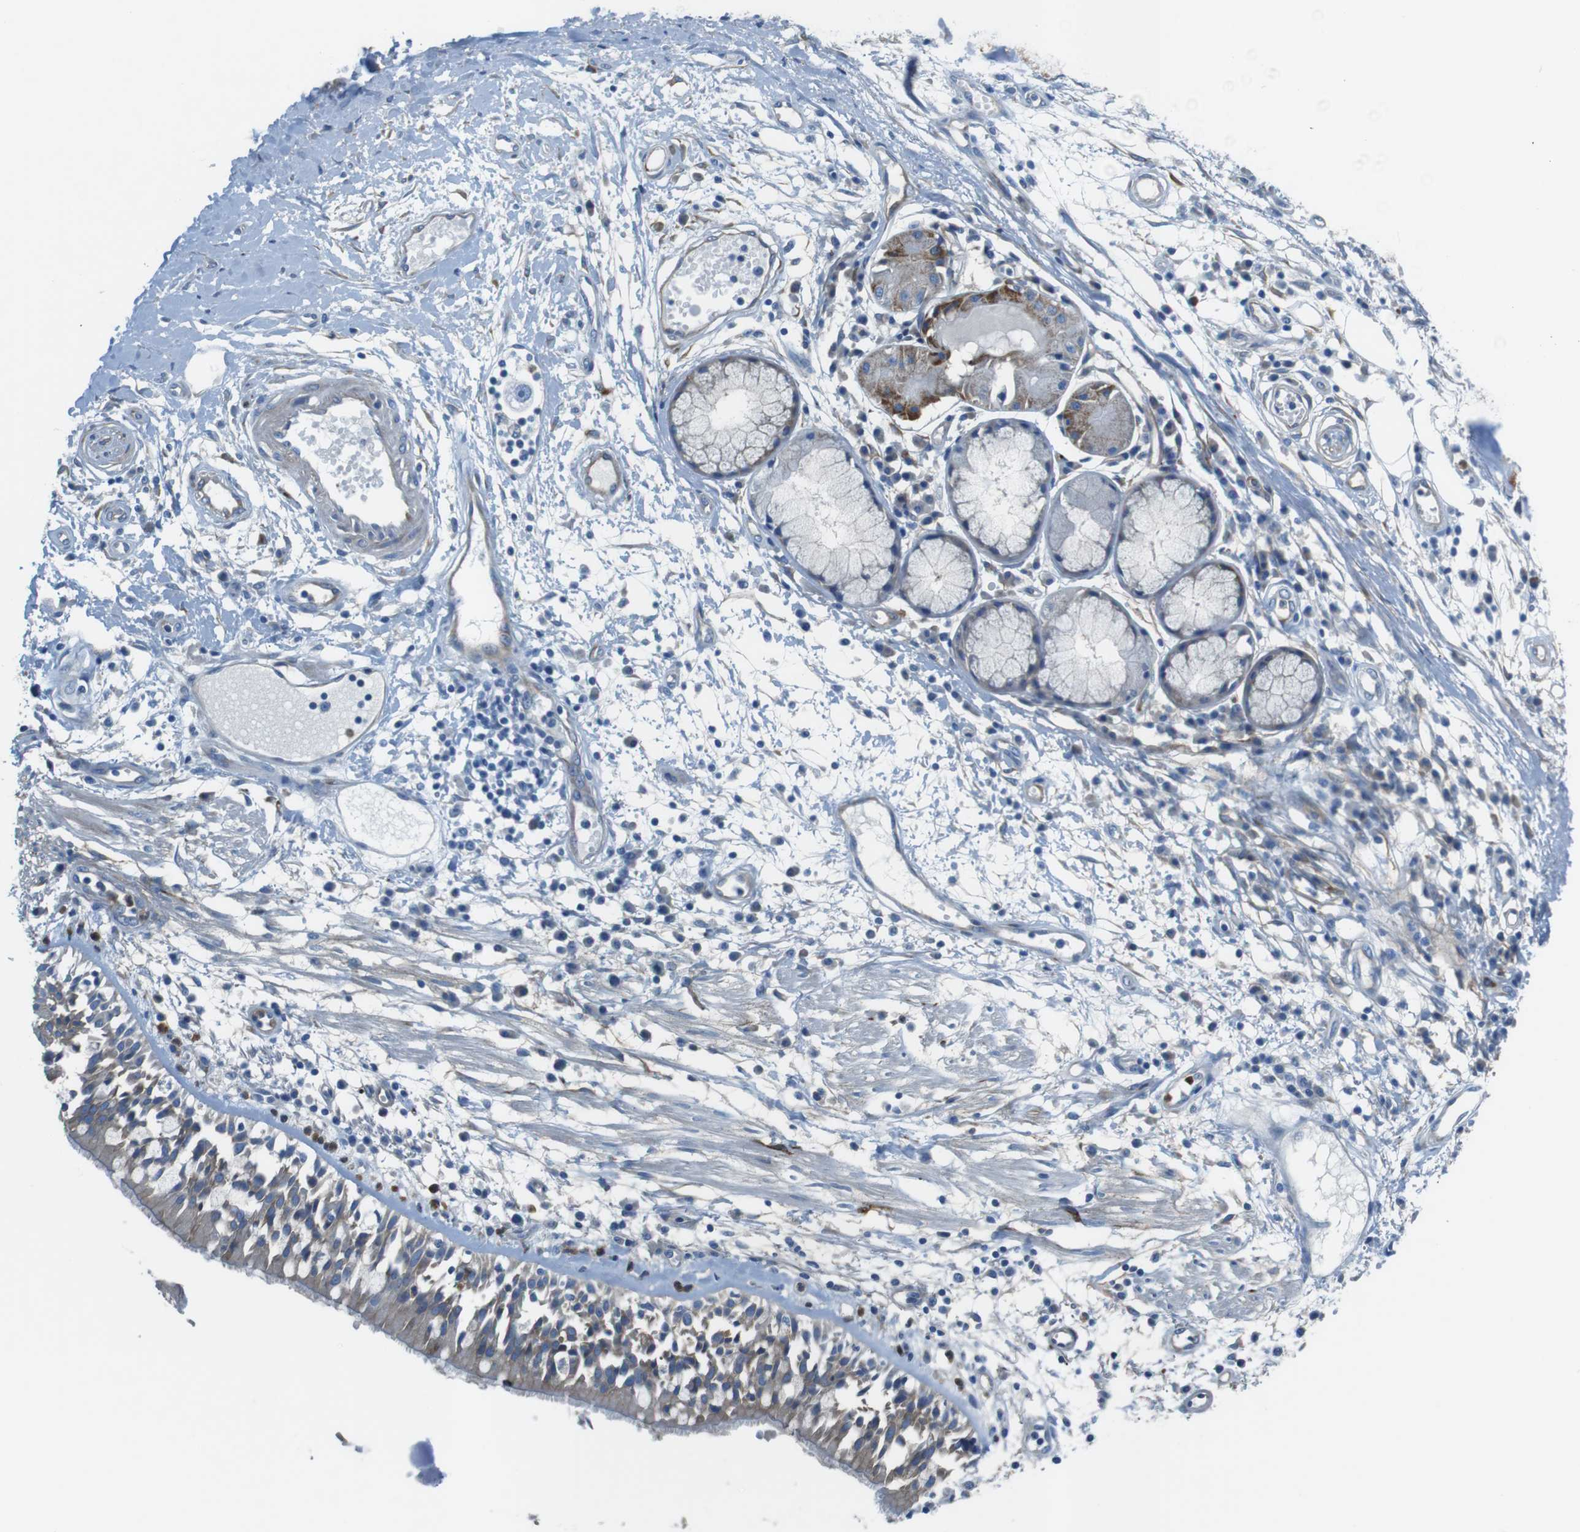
{"staining": {"intensity": "negative", "quantity": "none", "location": "none"}, "tissue": "adipose tissue", "cell_type": "Adipocytes", "image_type": "normal", "snomed": [{"axis": "morphology", "description": "Normal tissue, NOS"}, {"axis": "morphology", "description": "Adenocarcinoma, NOS"}, {"axis": "topography", "description": "Cartilage tissue"}, {"axis": "topography", "description": "Bronchus"}, {"axis": "topography", "description": "Lung"}], "caption": "There is no significant positivity in adipocytes of adipose tissue. The staining was performed using DAB (3,3'-diaminobenzidine) to visualize the protein expression in brown, while the nuclei were stained in blue with hematoxylin (Magnification: 20x).", "gene": "EMP2", "patient": {"sex": "female", "age": 67}}